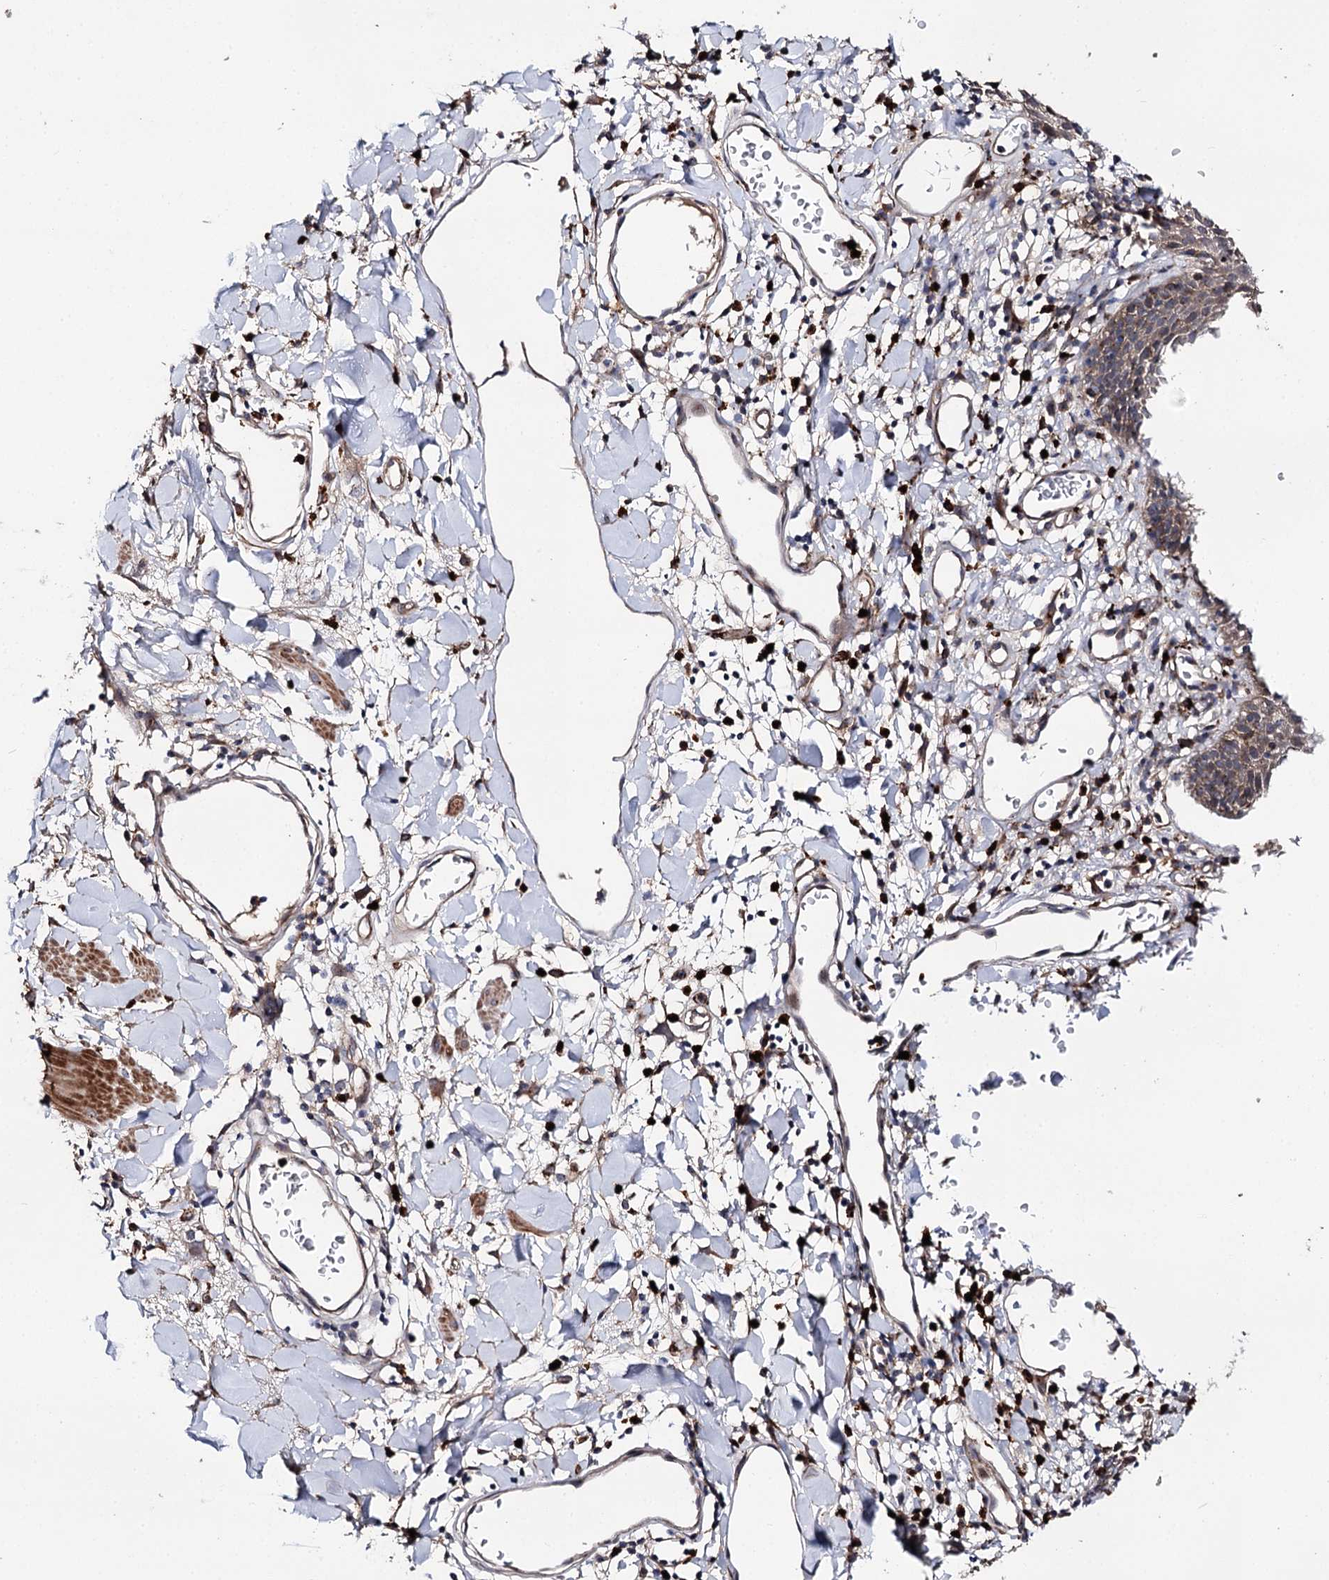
{"staining": {"intensity": "moderate", "quantity": "<25%", "location": "cytoplasmic/membranous"}, "tissue": "skin", "cell_type": "Epidermal cells", "image_type": "normal", "snomed": [{"axis": "morphology", "description": "Normal tissue, NOS"}, {"axis": "topography", "description": "Vulva"}], "caption": "Immunohistochemistry (DAB (3,3'-diaminobenzidine)) staining of normal skin displays moderate cytoplasmic/membranous protein positivity in approximately <25% of epidermal cells. Nuclei are stained in blue.", "gene": "MINDY3", "patient": {"sex": "female", "age": 68}}